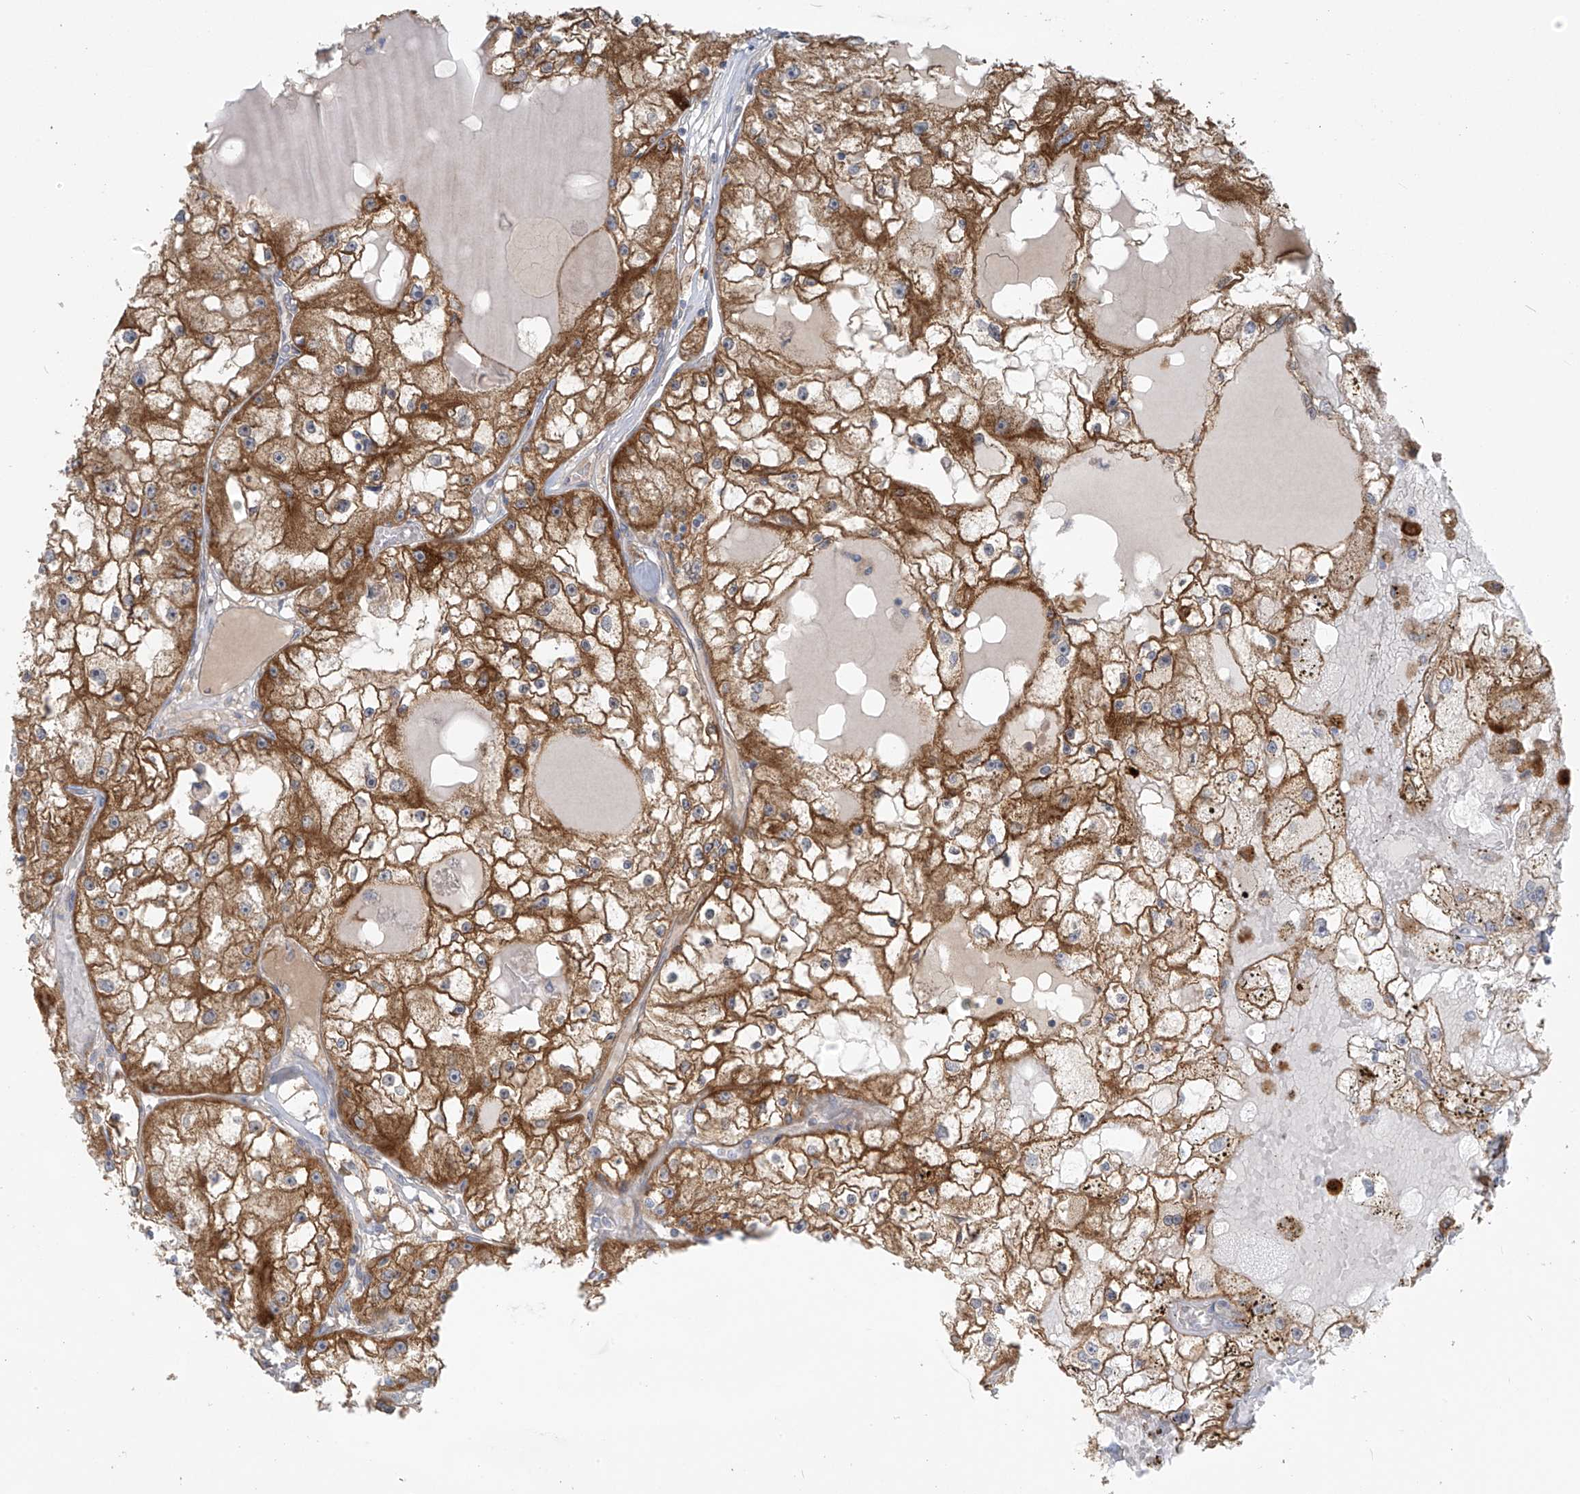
{"staining": {"intensity": "strong", "quantity": ">75%", "location": "cytoplasmic/membranous"}, "tissue": "renal cancer", "cell_type": "Tumor cells", "image_type": "cancer", "snomed": [{"axis": "morphology", "description": "Adenocarcinoma, NOS"}, {"axis": "topography", "description": "Kidney"}], "caption": "Protein analysis of adenocarcinoma (renal) tissue shows strong cytoplasmic/membranous expression in about >75% of tumor cells.", "gene": "LZTS3", "patient": {"sex": "male", "age": 56}}